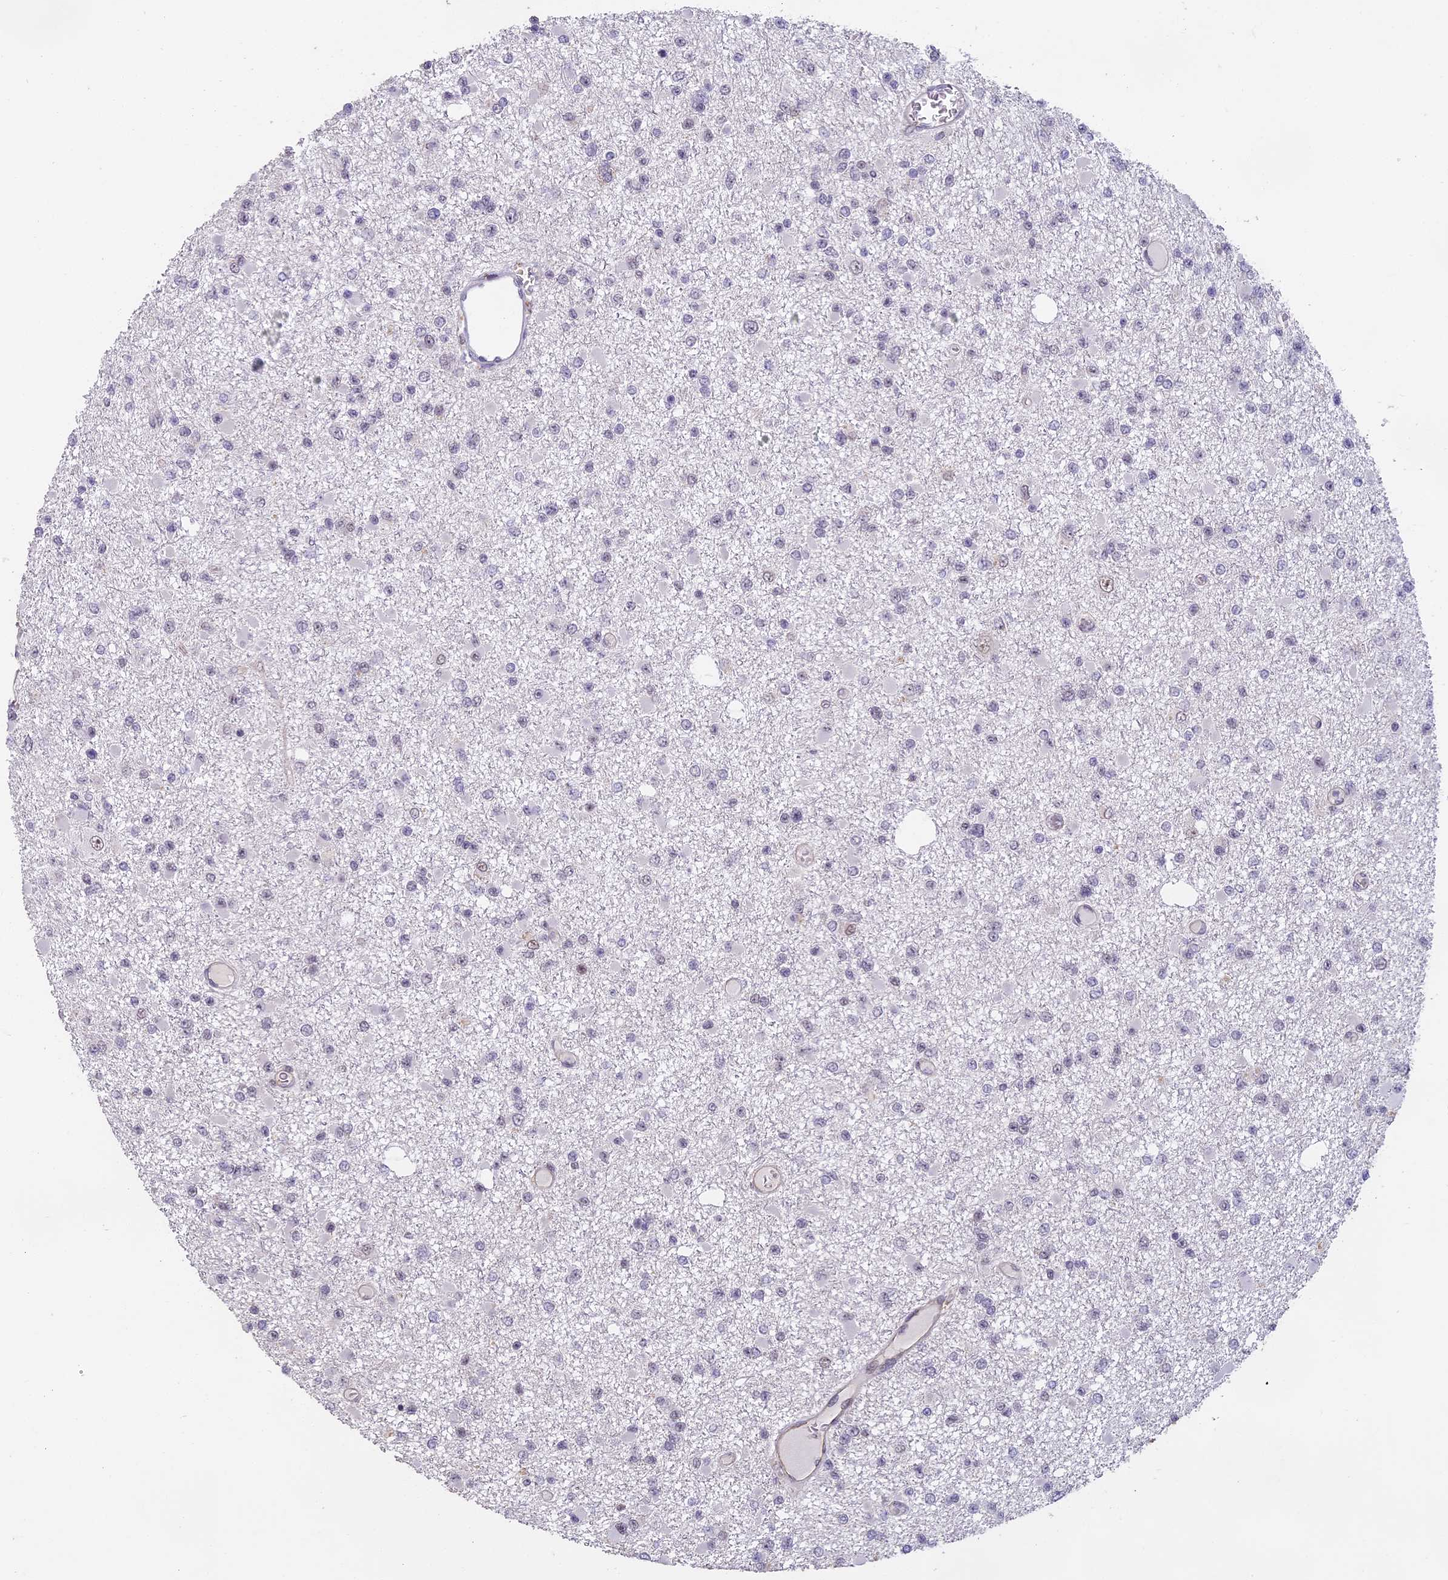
{"staining": {"intensity": "negative", "quantity": "none", "location": "none"}, "tissue": "glioma", "cell_type": "Tumor cells", "image_type": "cancer", "snomed": [{"axis": "morphology", "description": "Glioma, malignant, Low grade"}, {"axis": "topography", "description": "Brain"}], "caption": "IHC photomicrograph of malignant glioma (low-grade) stained for a protein (brown), which shows no positivity in tumor cells.", "gene": "MORF4L1", "patient": {"sex": "female", "age": 22}}